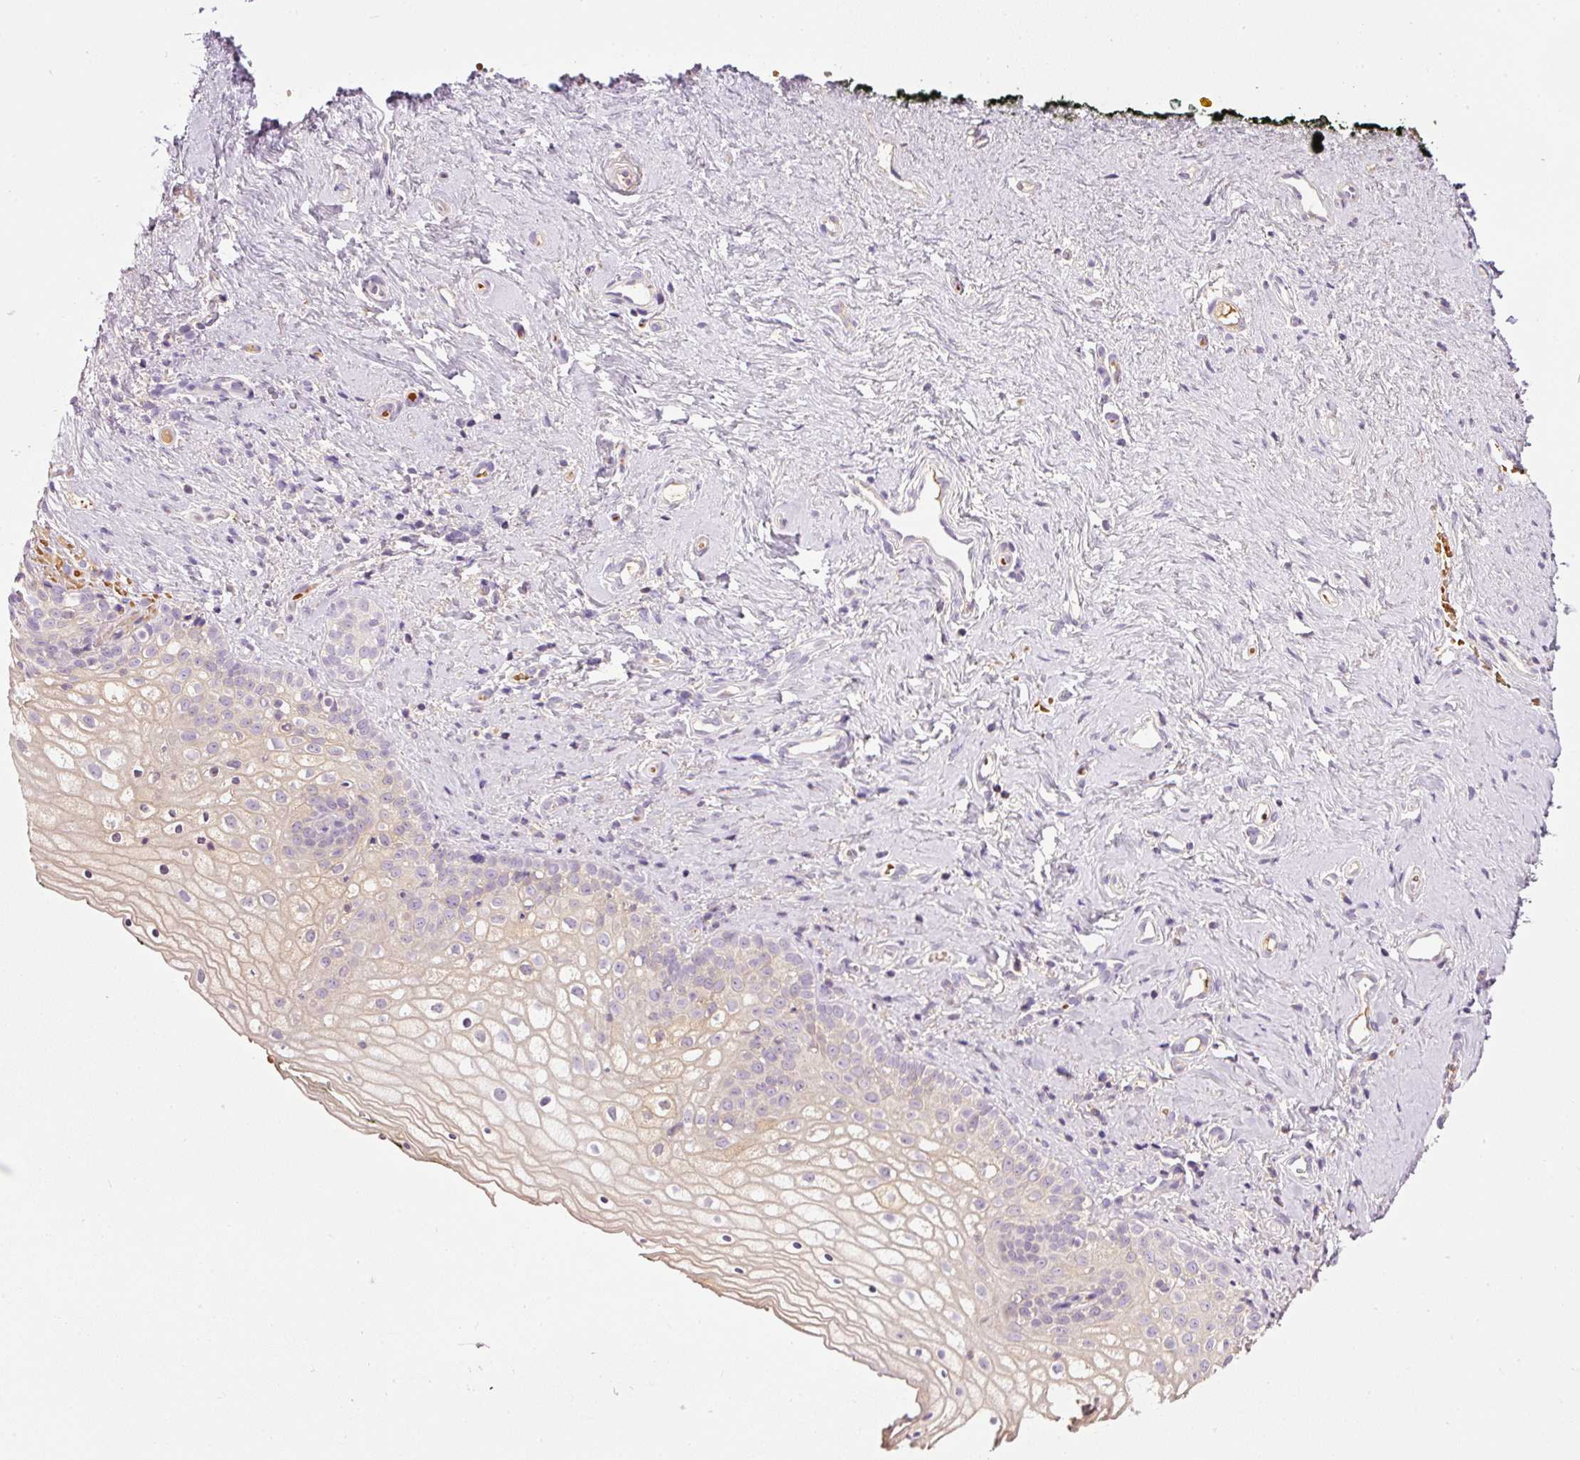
{"staining": {"intensity": "weak", "quantity": "25%-75%", "location": "cytoplasmic/membranous"}, "tissue": "vagina", "cell_type": "Squamous epithelial cells", "image_type": "normal", "snomed": [{"axis": "morphology", "description": "Normal tissue, NOS"}, {"axis": "topography", "description": "Vagina"}], "caption": "DAB (3,3'-diaminobenzidine) immunohistochemical staining of benign human vagina reveals weak cytoplasmic/membranous protein staining in approximately 25%-75% of squamous epithelial cells. Immunohistochemistry stains the protein of interest in brown and the nuclei are stained blue.", "gene": "CMTM8", "patient": {"sex": "female", "age": 59}}